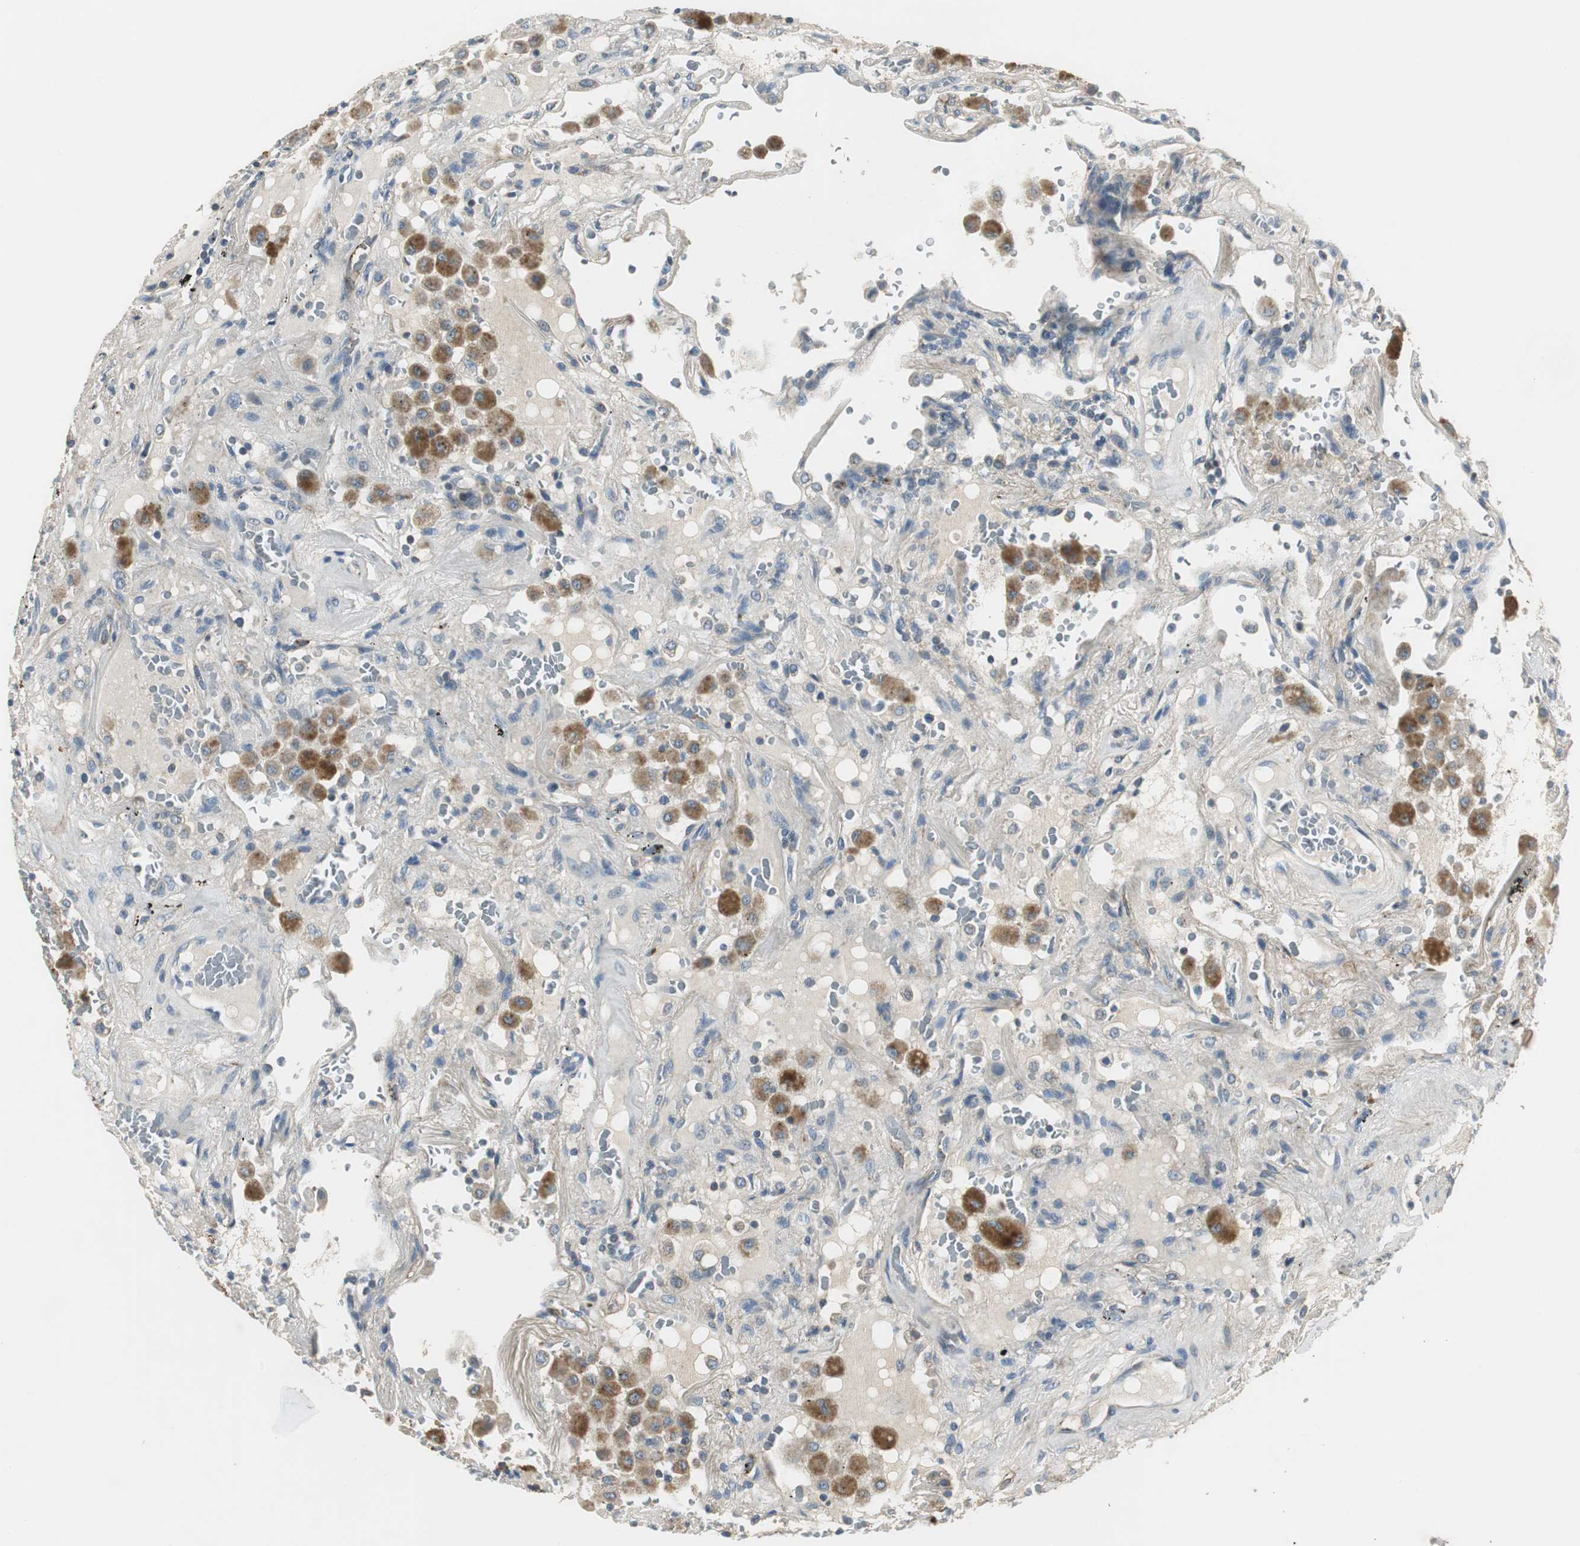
{"staining": {"intensity": "weak", "quantity": "<25%", "location": "cytoplasmic/membranous"}, "tissue": "lung cancer", "cell_type": "Tumor cells", "image_type": "cancer", "snomed": [{"axis": "morphology", "description": "Squamous cell carcinoma, NOS"}, {"axis": "topography", "description": "Lung"}], "caption": "A high-resolution histopathology image shows immunohistochemistry (IHC) staining of lung squamous cell carcinoma, which shows no significant expression in tumor cells.", "gene": "MSTO1", "patient": {"sex": "male", "age": 57}}